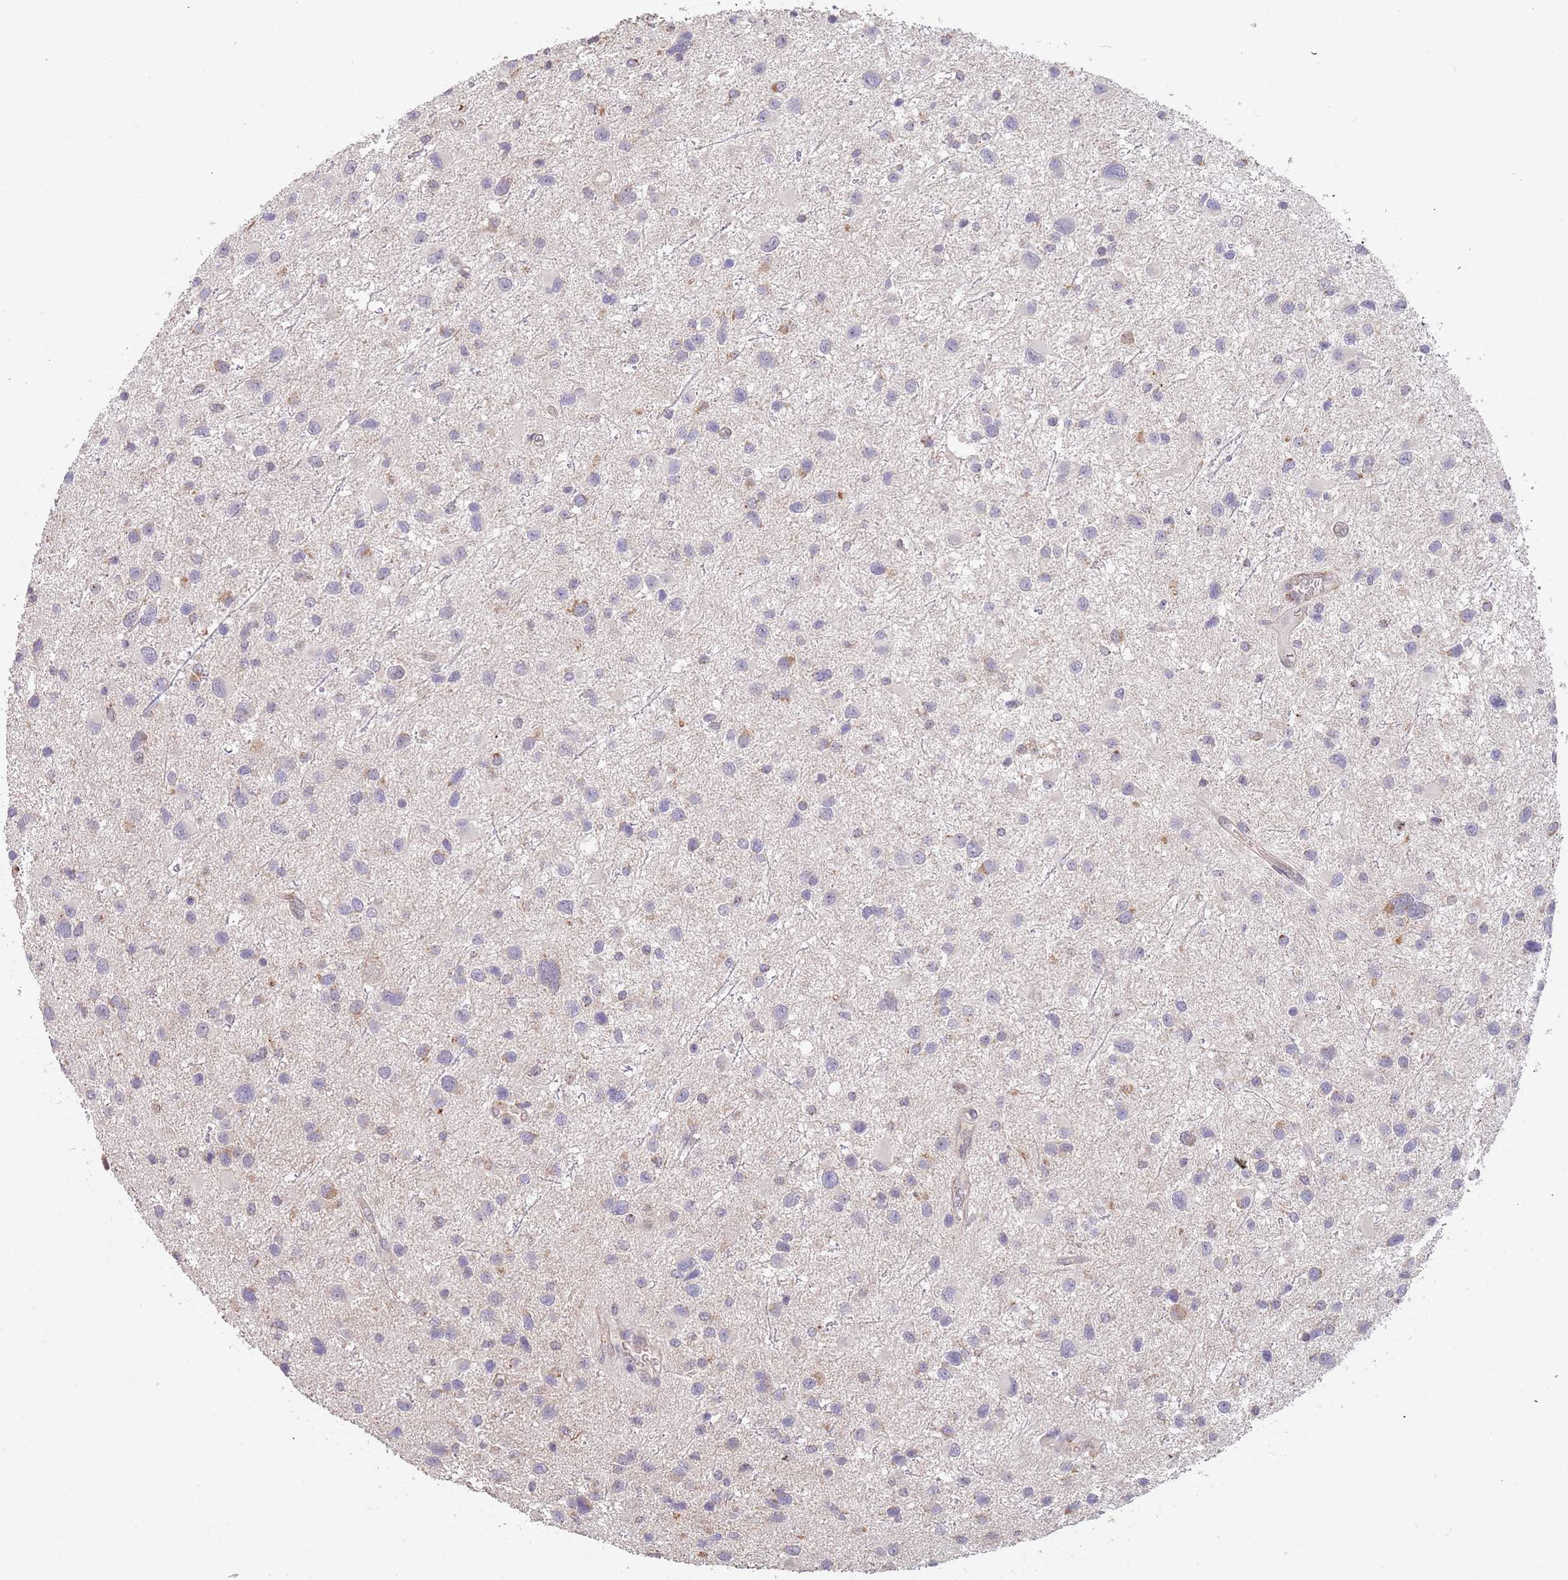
{"staining": {"intensity": "negative", "quantity": "none", "location": "none"}, "tissue": "glioma", "cell_type": "Tumor cells", "image_type": "cancer", "snomed": [{"axis": "morphology", "description": "Glioma, malignant, Low grade"}, {"axis": "topography", "description": "Brain"}], "caption": "This micrograph is of glioma stained with immunohistochemistry (IHC) to label a protein in brown with the nuclei are counter-stained blue. There is no staining in tumor cells. The staining is performed using DAB (3,3'-diaminobenzidine) brown chromogen with nuclei counter-stained in using hematoxylin.", "gene": "TMEM64", "patient": {"sex": "female", "age": 32}}